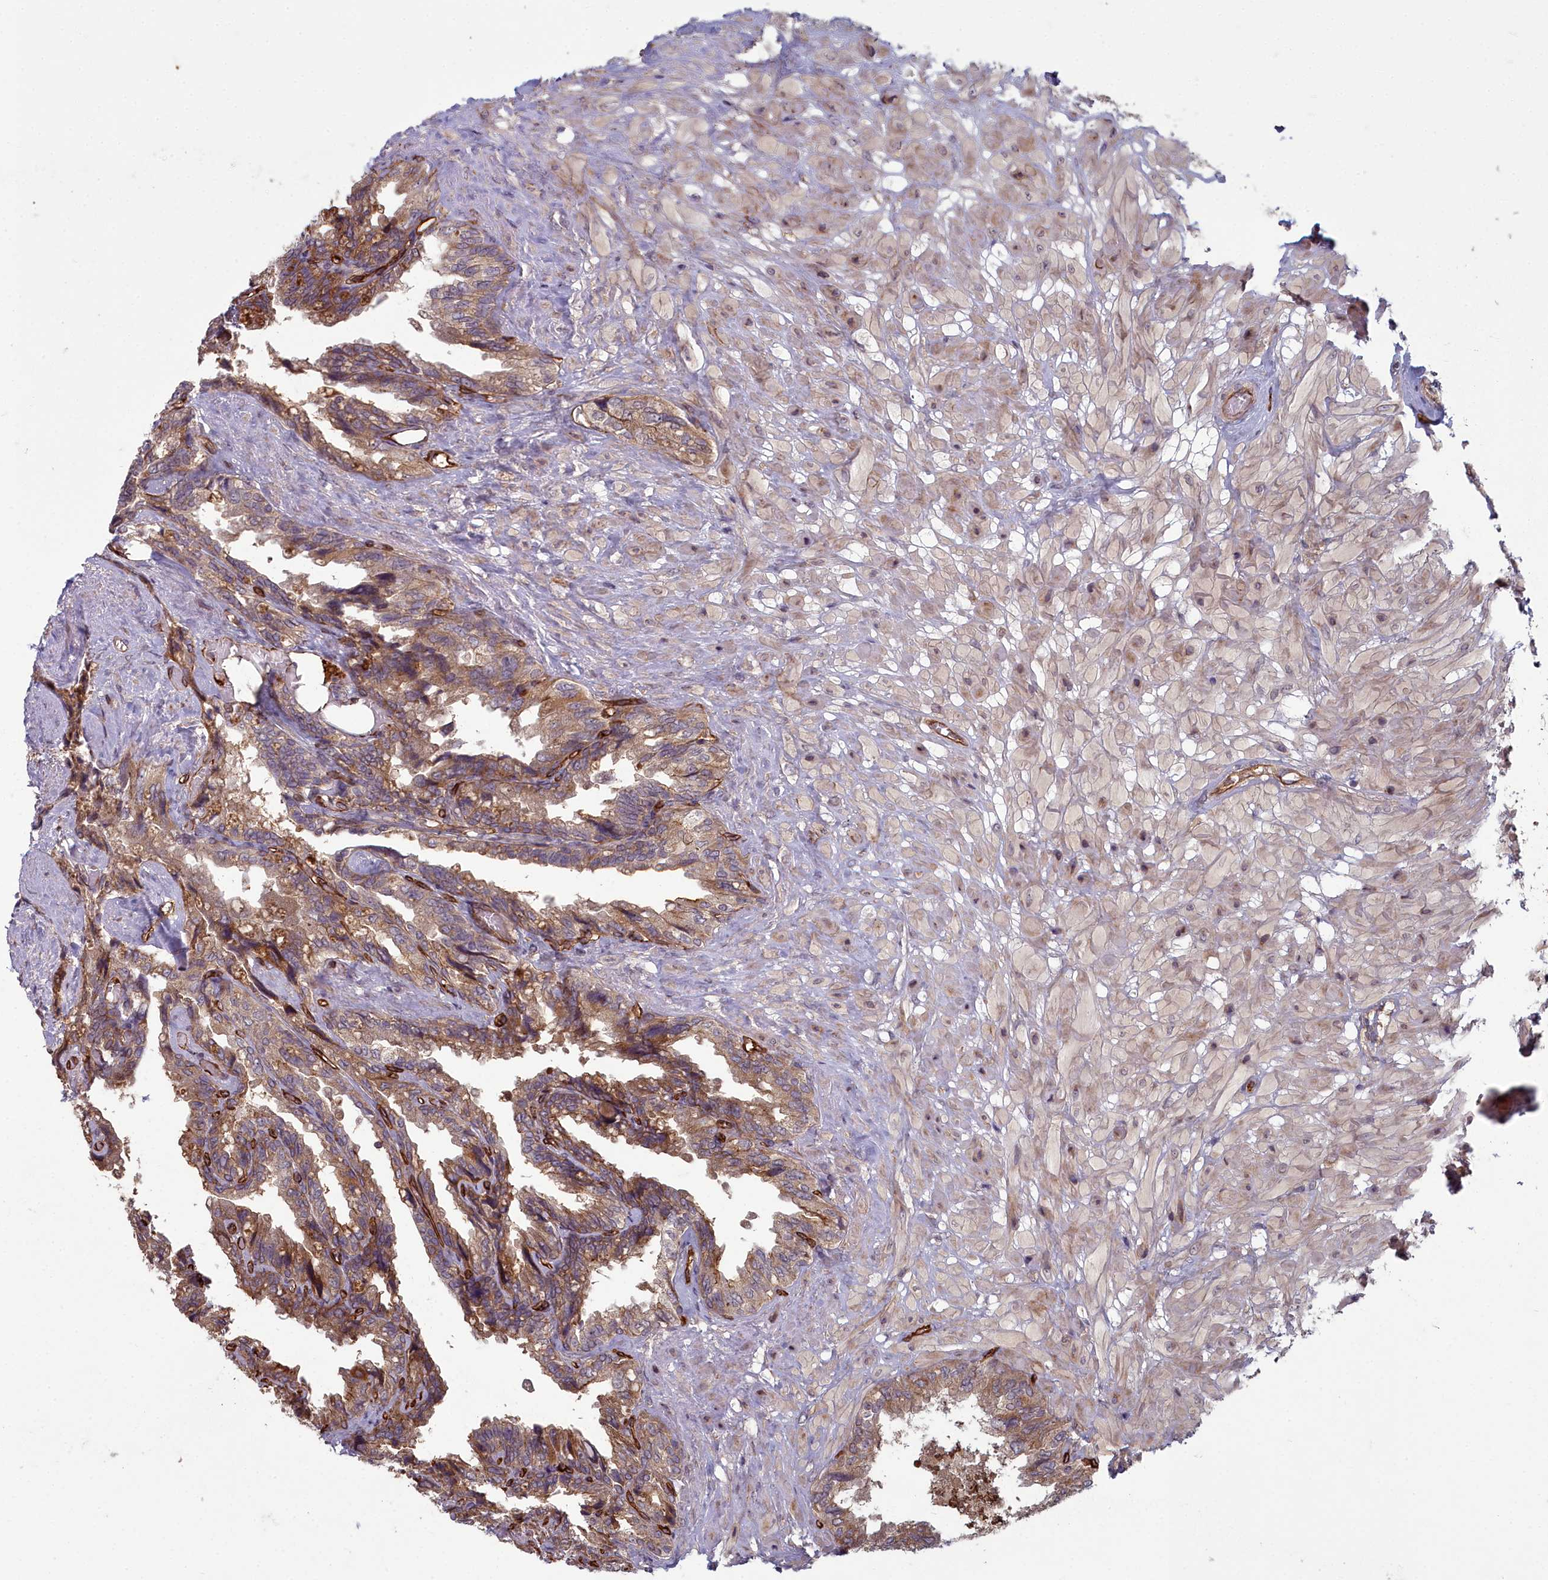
{"staining": {"intensity": "moderate", "quantity": ">75%", "location": "cytoplasmic/membranous"}, "tissue": "seminal vesicle", "cell_type": "Glandular cells", "image_type": "normal", "snomed": [{"axis": "morphology", "description": "Normal tissue, NOS"}, {"axis": "topography", "description": "Seminal veicle"}, {"axis": "topography", "description": "Peripheral nerve tissue"}], "caption": "Protein staining of normal seminal vesicle exhibits moderate cytoplasmic/membranous staining in about >75% of glandular cells.", "gene": "TSPYL4", "patient": {"sex": "male", "age": 60}}